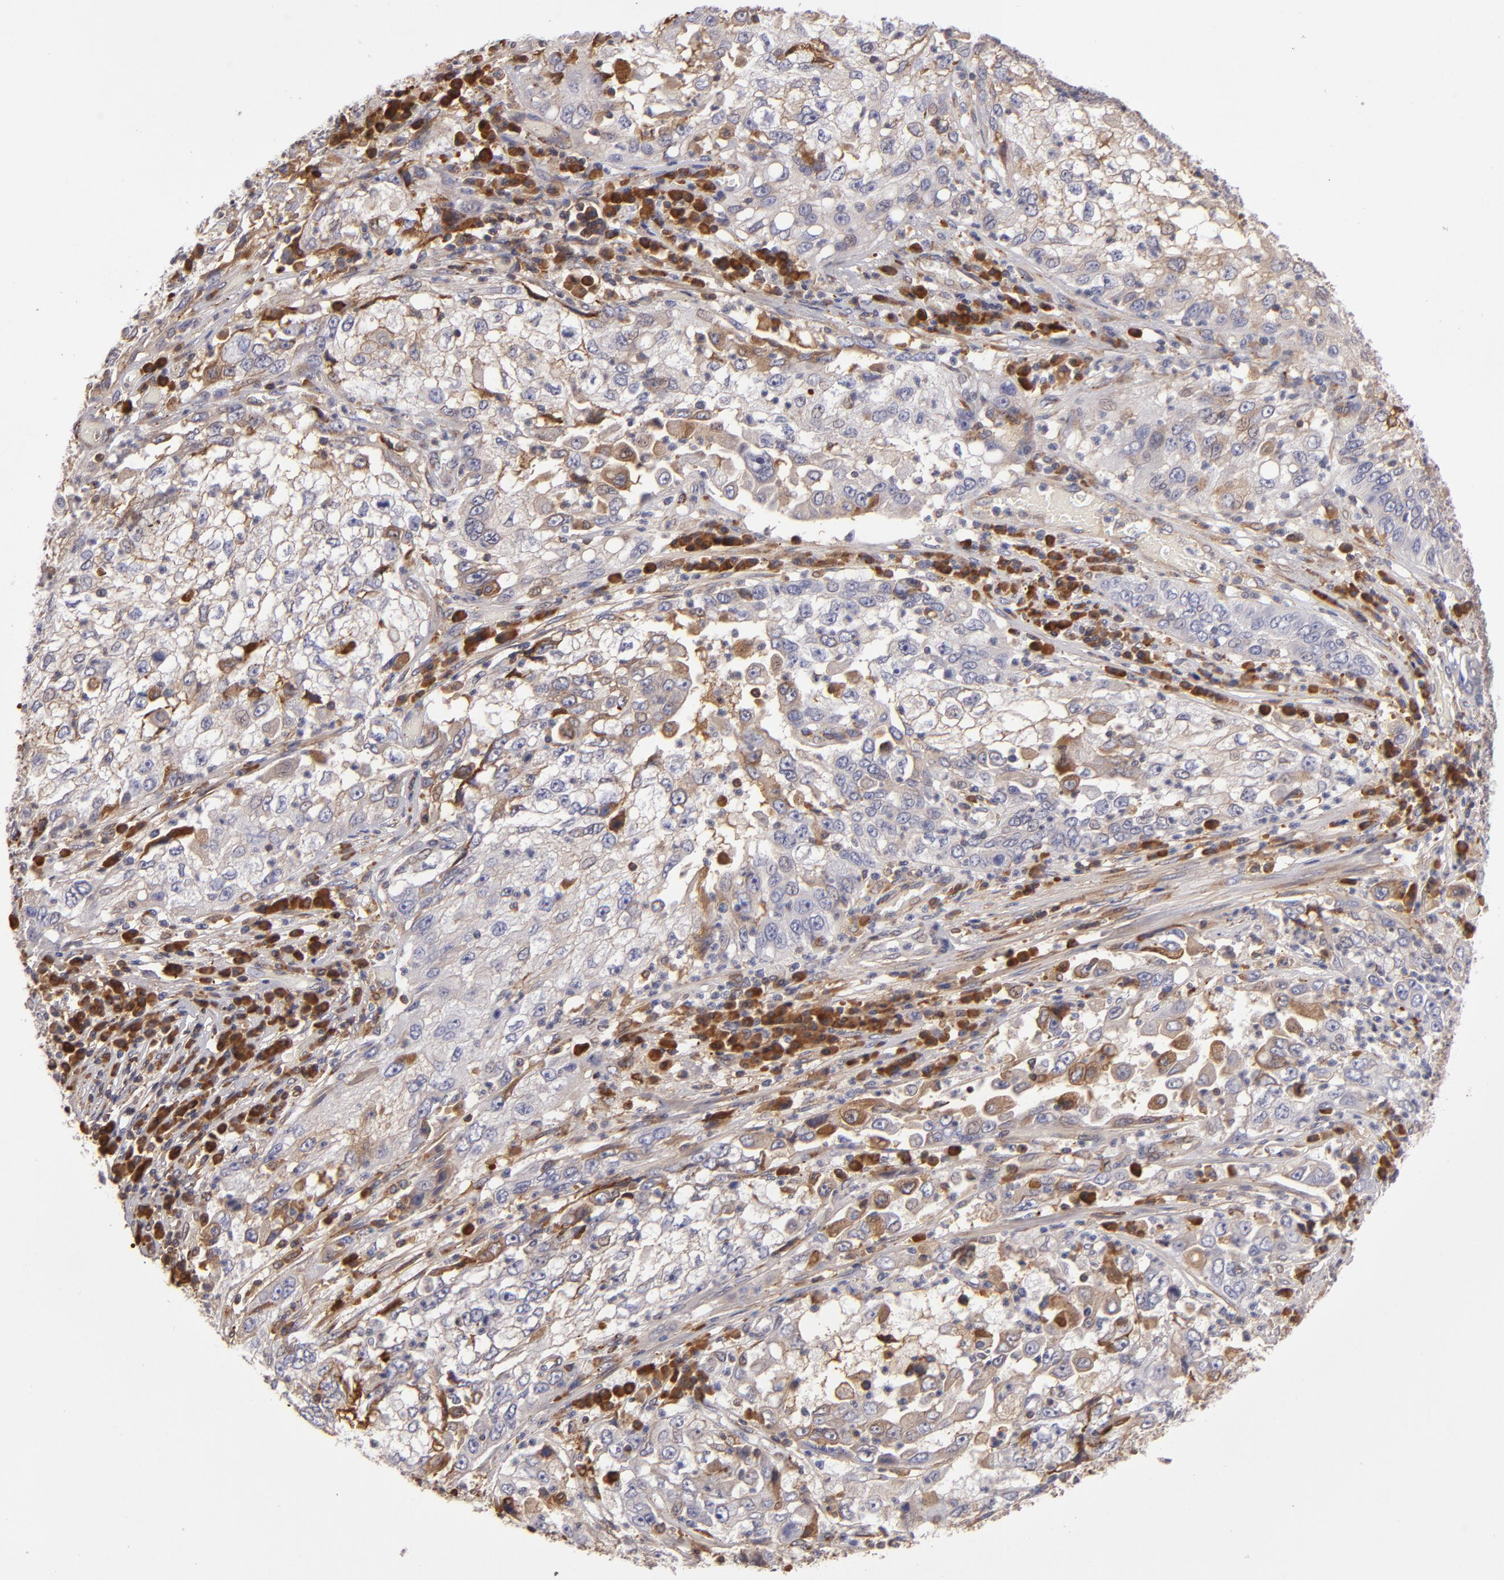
{"staining": {"intensity": "moderate", "quantity": "25%-75%", "location": "cytoplasmic/membranous"}, "tissue": "cervical cancer", "cell_type": "Tumor cells", "image_type": "cancer", "snomed": [{"axis": "morphology", "description": "Squamous cell carcinoma, NOS"}, {"axis": "topography", "description": "Cervix"}], "caption": "Immunohistochemical staining of cervical cancer (squamous cell carcinoma) exhibits moderate cytoplasmic/membranous protein staining in about 25%-75% of tumor cells.", "gene": "CFB", "patient": {"sex": "female", "age": 36}}